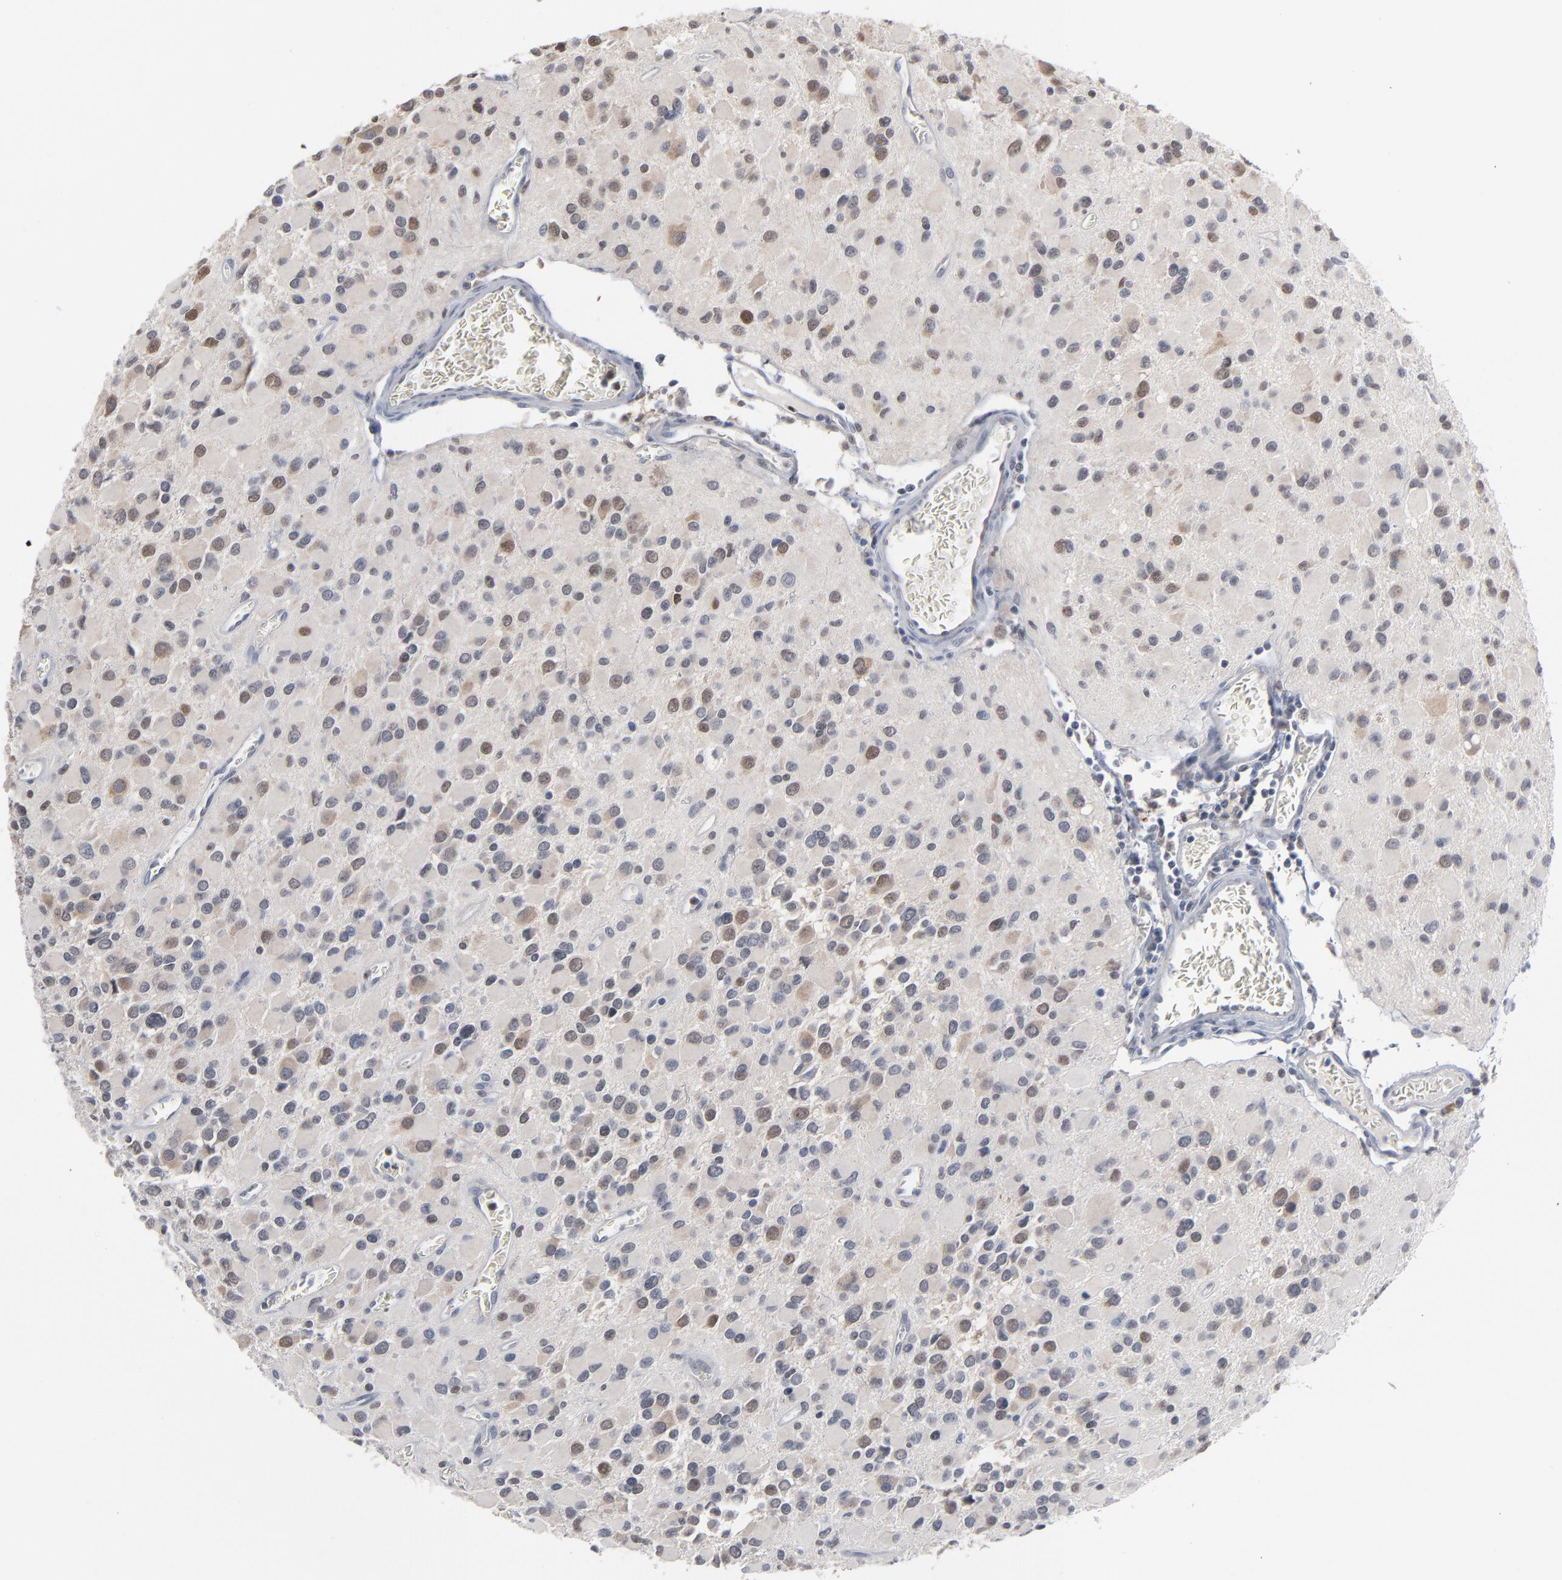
{"staining": {"intensity": "weak", "quantity": "25%-75%", "location": "nuclear"}, "tissue": "glioma", "cell_type": "Tumor cells", "image_type": "cancer", "snomed": [{"axis": "morphology", "description": "Glioma, malignant, Low grade"}, {"axis": "topography", "description": "Brain"}], "caption": "Immunohistochemical staining of human malignant glioma (low-grade) demonstrates weak nuclear protein staining in approximately 25%-75% of tumor cells.", "gene": "FOXN2", "patient": {"sex": "male", "age": 42}}